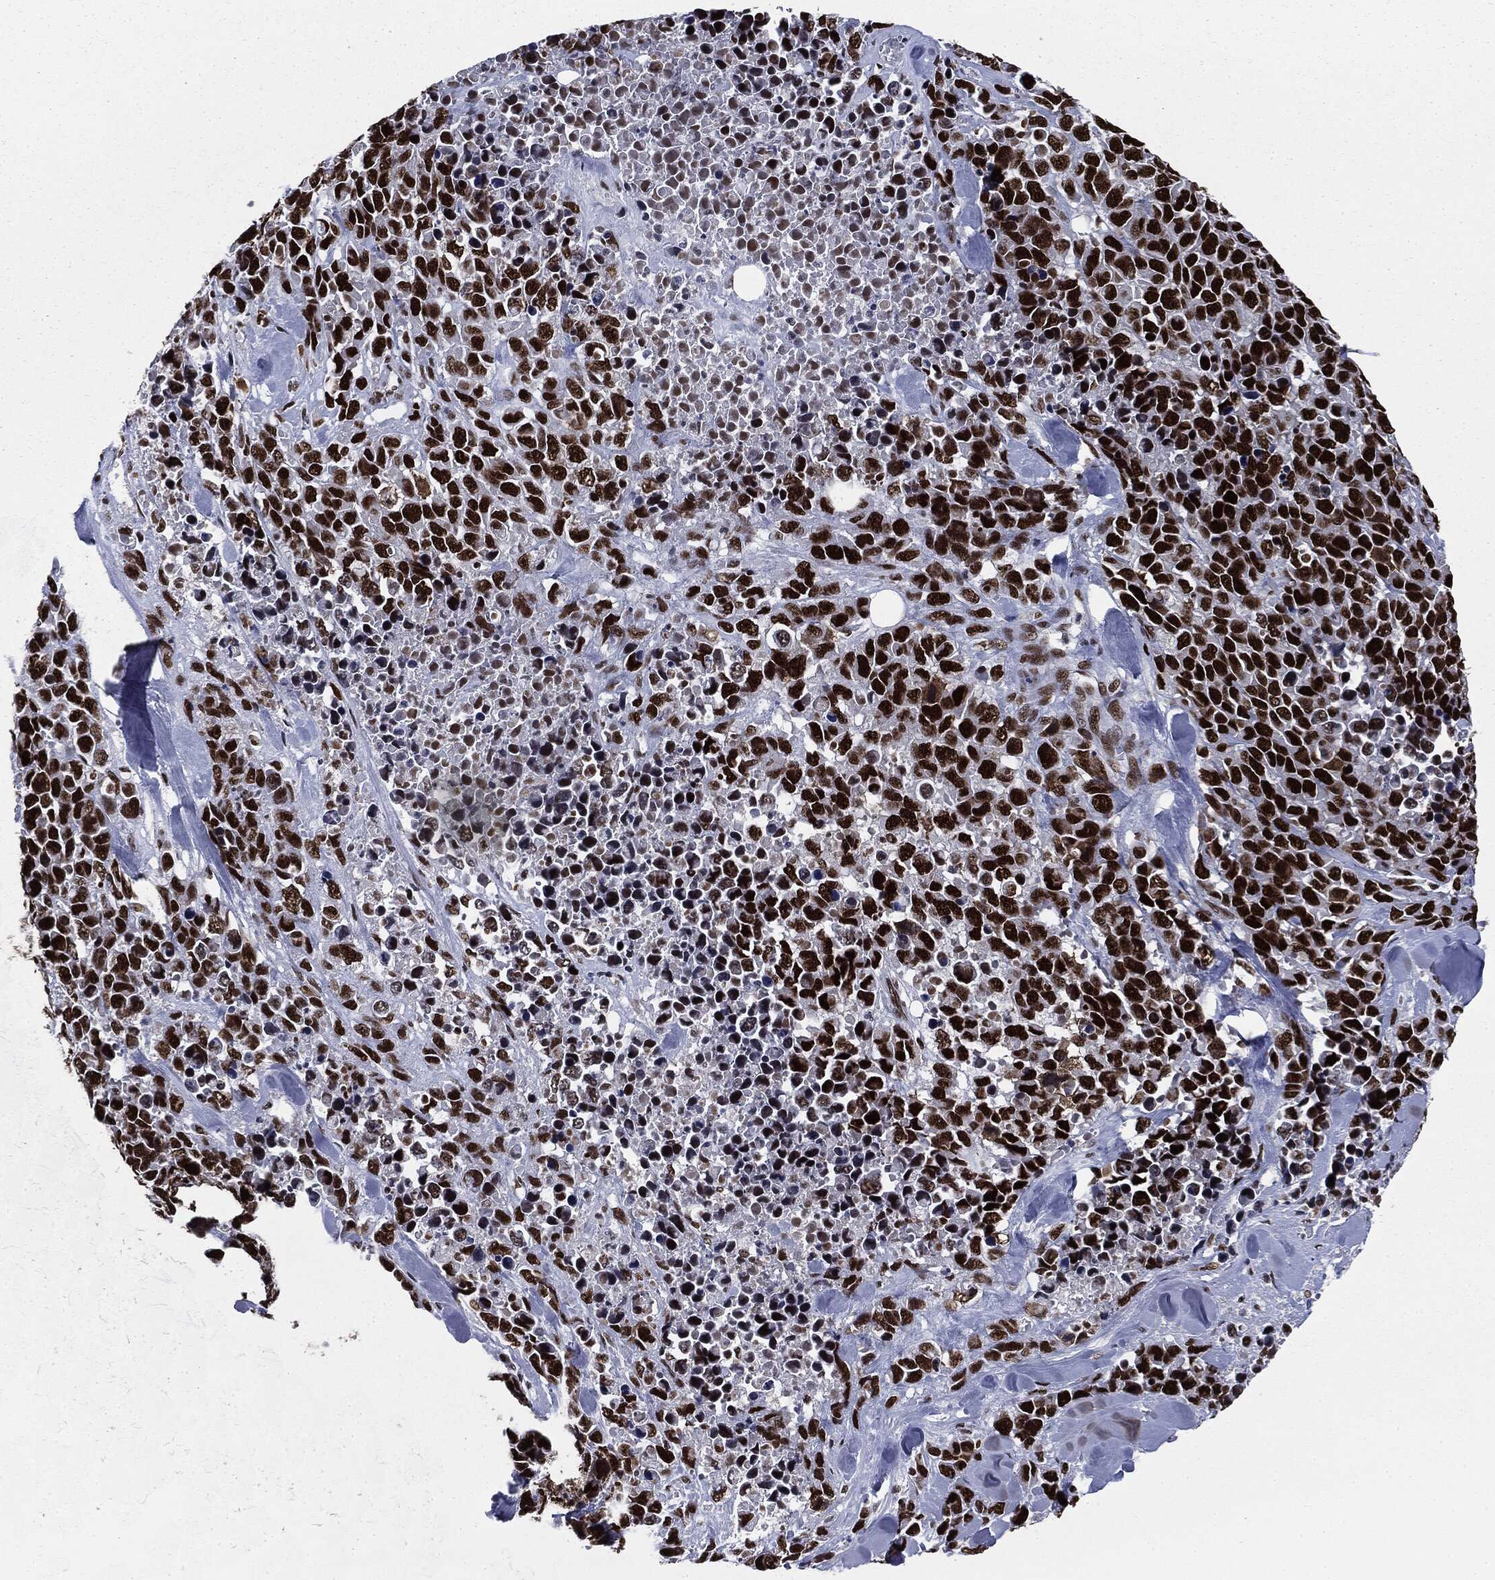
{"staining": {"intensity": "strong", "quantity": ">75%", "location": "nuclear"}, "tissue": "melanoma", "cell_type": "Tumor cells", "image_type": "cancer", "snomed": [{"axis": "morphology", "description": "Malignant melanoma, Metastatic site"}, {"axis": "topography", "description": "Skin"}], "caption": "DAB (3,3'-diaminobenzidine) immunohistochemical staining of human melanoma shows strong nuclear protein expression in approximately >75% of tumor cells.", "gene": "MSH2", "patient": {"sex": "male", "age": 84}}